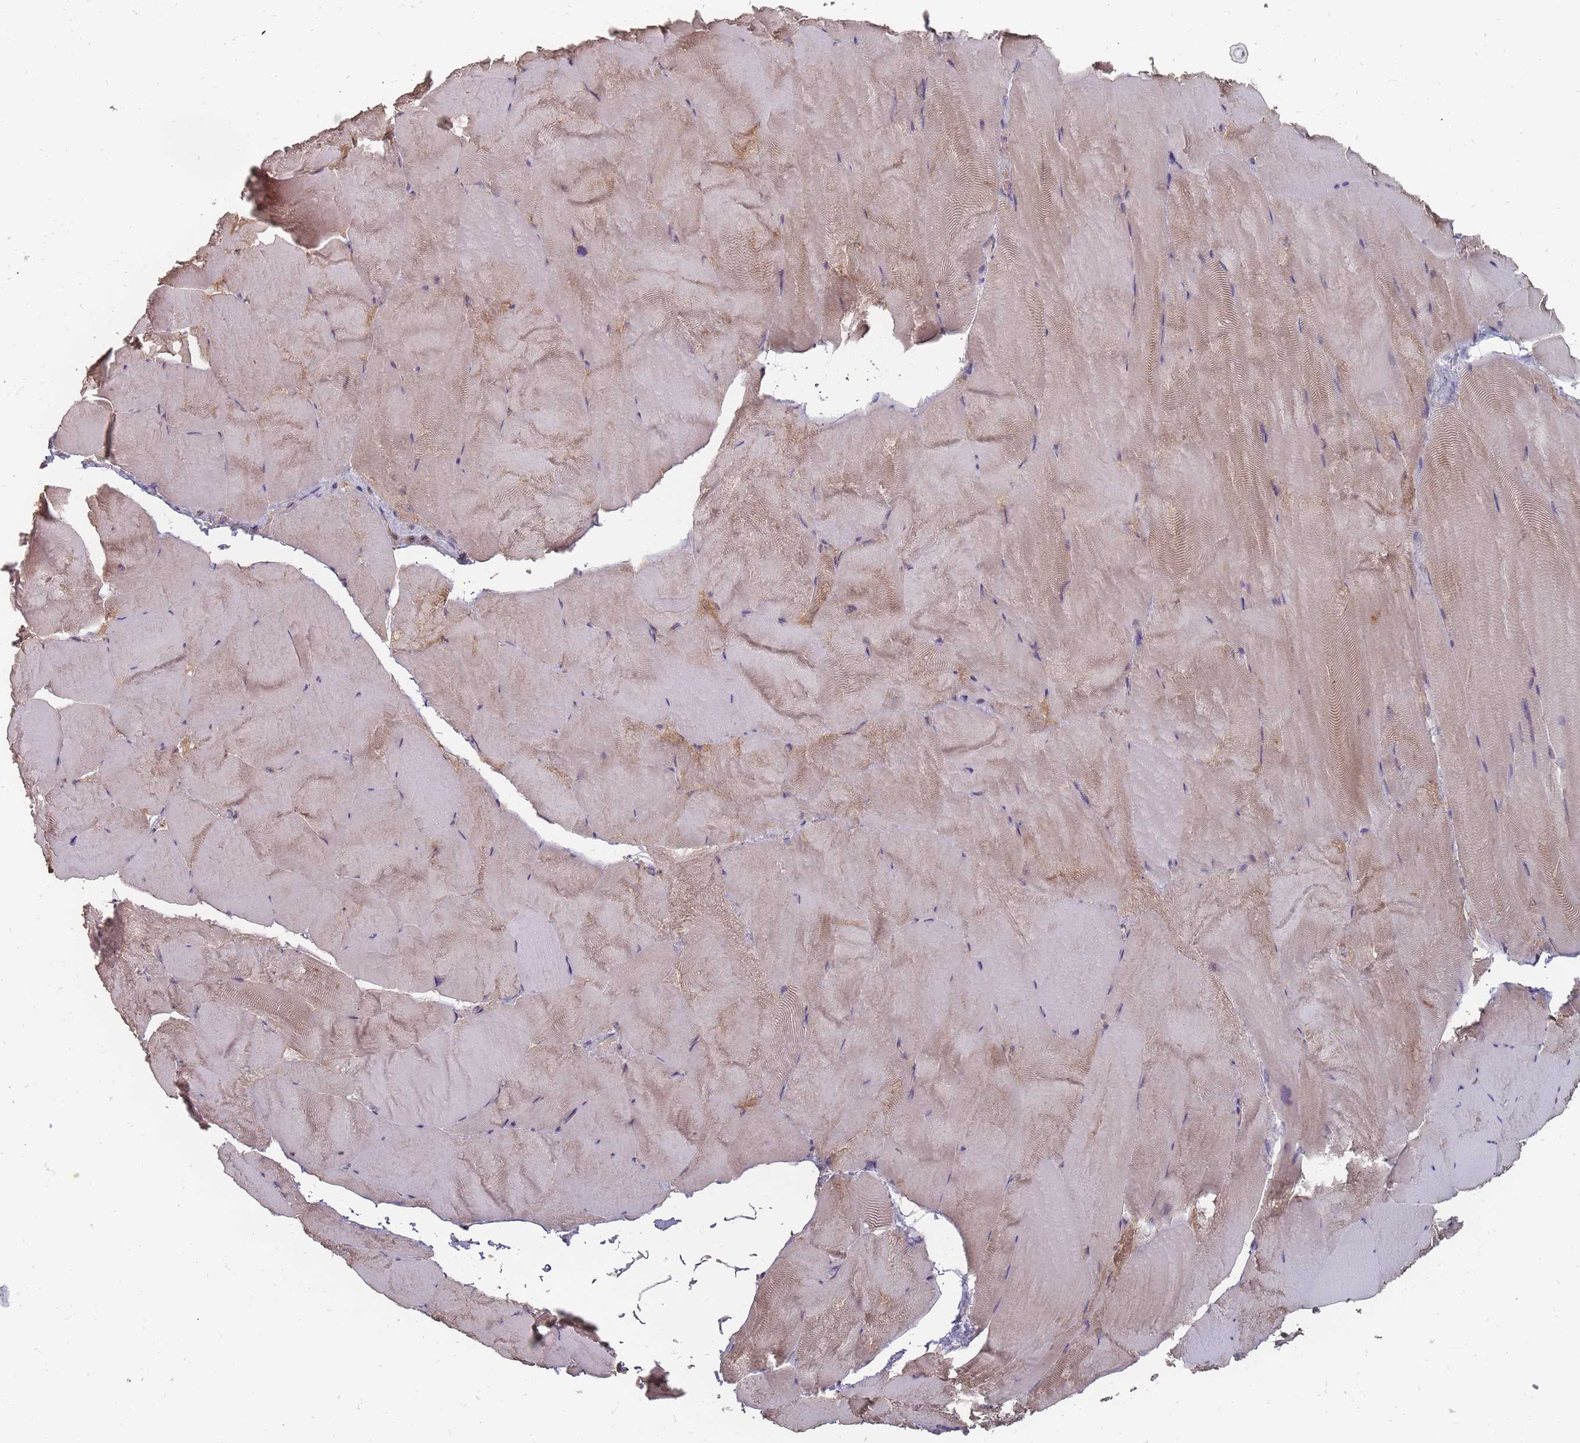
{"staining": {"intensity": "weak", "quantity": "25%-75%", "location": "cytoplasmic/membranous"}, "tissue": "skeletal muscle", "cell_type": "Myocytes", "image_type": "normal", "snomed": [{"axis": "morphology", "description": "Normal tissue, NOS"}, {"axis": "topography", "description": "Skeletal muscle"}], "caption": "Benign skeletal muscle demonstrates weak cytoplasmic/membranous expression in approximately 25%-75% of myocytes.", "gene": "NKD1", "patient": {"sex": "female", "age": 64}}